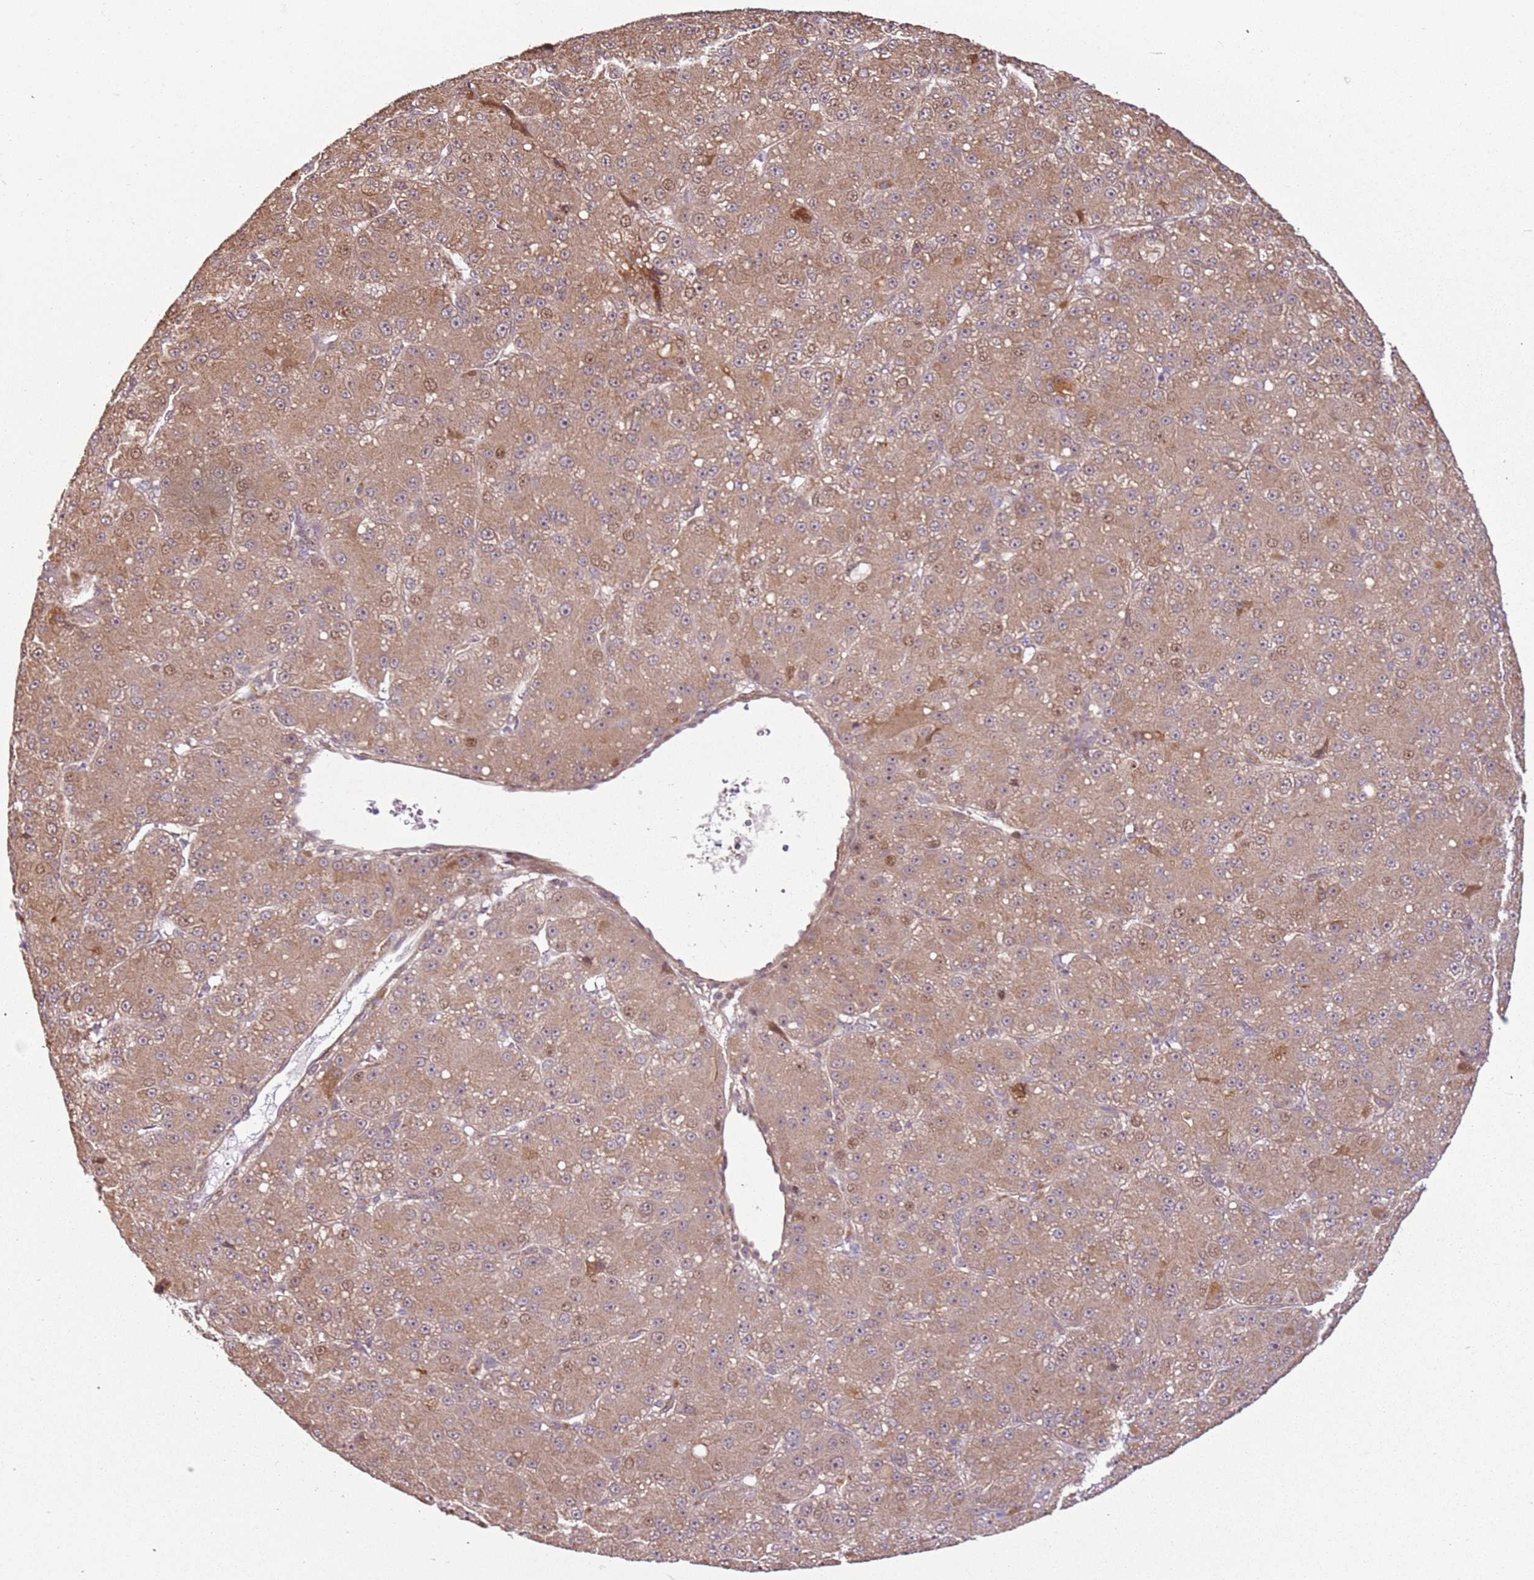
{"staining": {"intensity": "moderate", "quantity": ">75%", "location": "cytoplasmic/membranous"}, "tissue": "liver cancer", "cell_type": "Tumor cells", "image_type": "cancer", "snomed": [{"axis": "morphology", "description": "Carcinoma, Hepatocellular, NOS"}, {"axis": "topography", "description": "Liver"}], "caption": "Immunohistochemistry image of human liver hepatocellular carcinoma stained for a protein (brown), which demonstrates medium levels of moderate cytoplasmic/membranous staining in about >75% of tumor cells.", "gene": "CHURC1", "patient": {"sex": "male", "age": 67}}